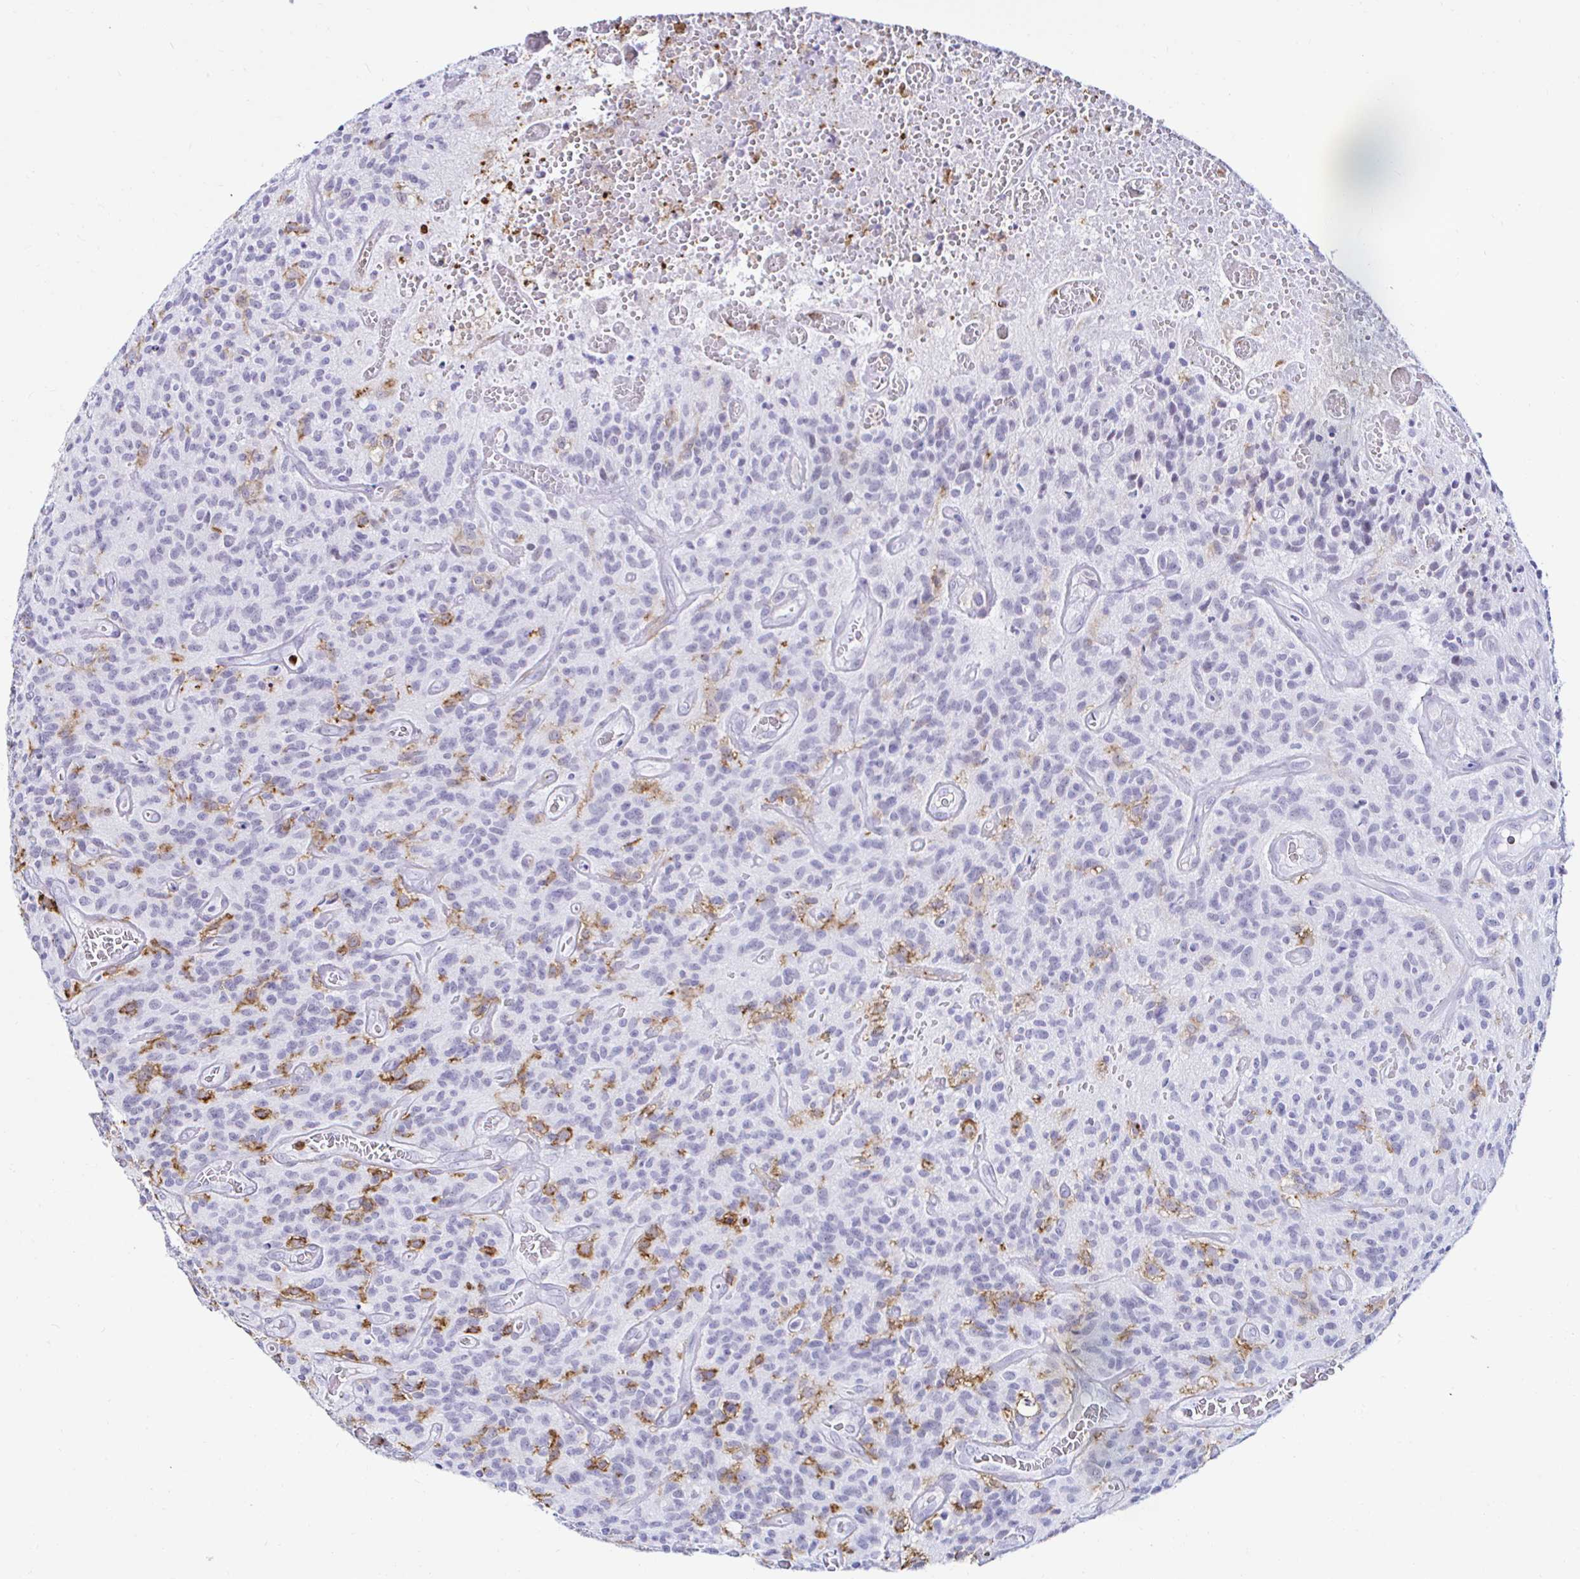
{"staining": {"intensity": "negative", "quantity": "none", "location": "none"}, "tissue": "glioma", "cell_type": "Tumor cells", "image_type": "cancer", "snomed": [{"axis": "morphology", "description": "Glioma, malignant, High grade"}, {"axis": "topography", "description": "Brain"}], "caption": "Immunohistochemical staining of malignant glioma (high-grade) exhibits no significant expression in tumor cells.", "gene": "CYBB", "patient": {"sex": "male", "age": 76}}